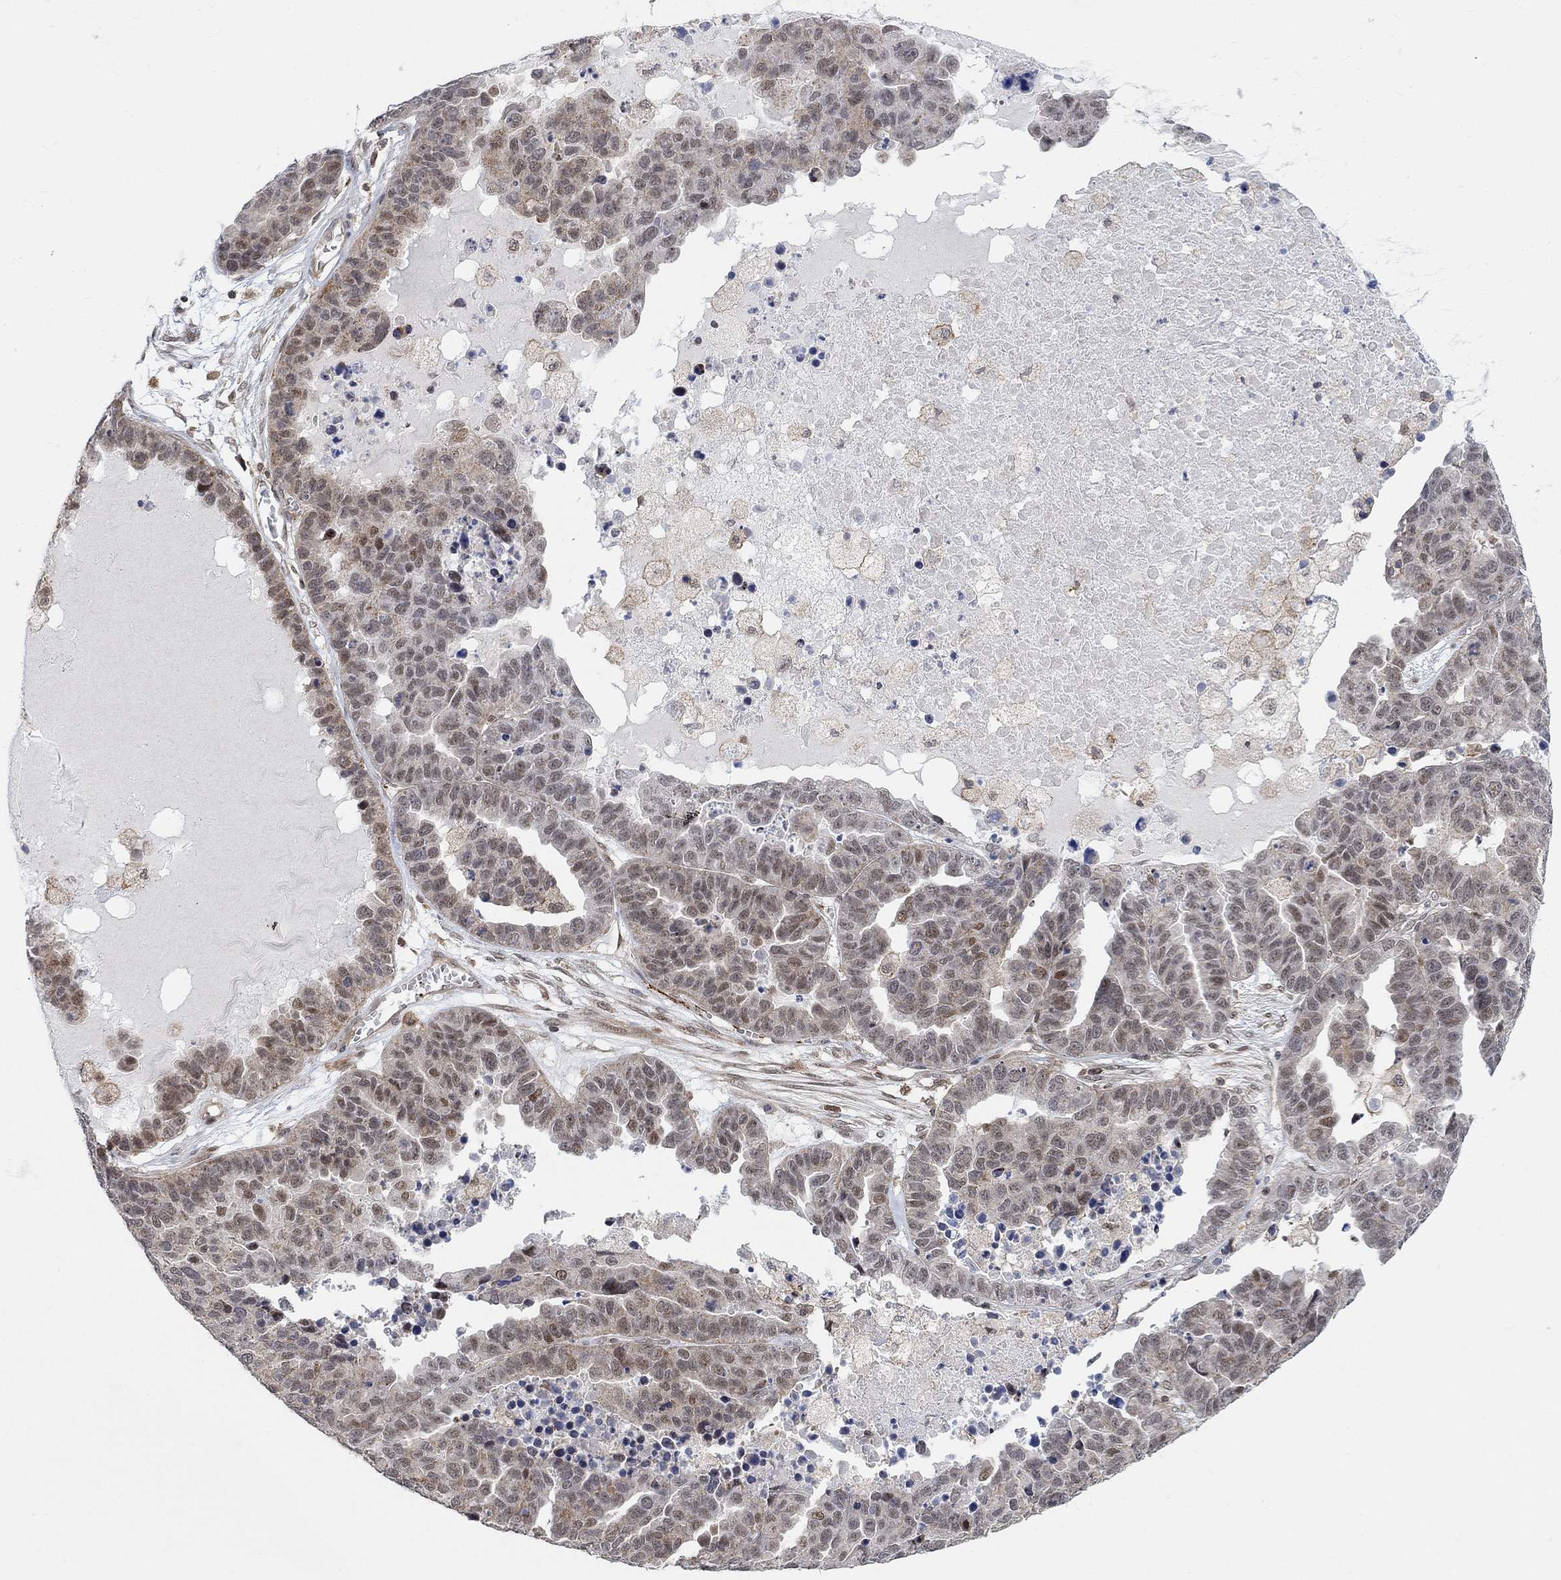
{"staining": {"intensity": "moderate", "quantity": "<25%", "location": "nuclear"}, "tissue": "ovarian cancer", "cell_type": "Tumor cells", "image_type": "cancer", "snomed": [{"axis": "morphology", "description": "Cystadenocarcinoma, serous, NOS"}, {"axis": "topography", "description": "Ovary"}], "caption": "Ovarian cancer stained with immunohistochemistry exhibits moderate nuclear positivity in approximately <25% of tumor cells.", "gene": "PWWP2B", "patient": {"sex": "female", "age": 87}}